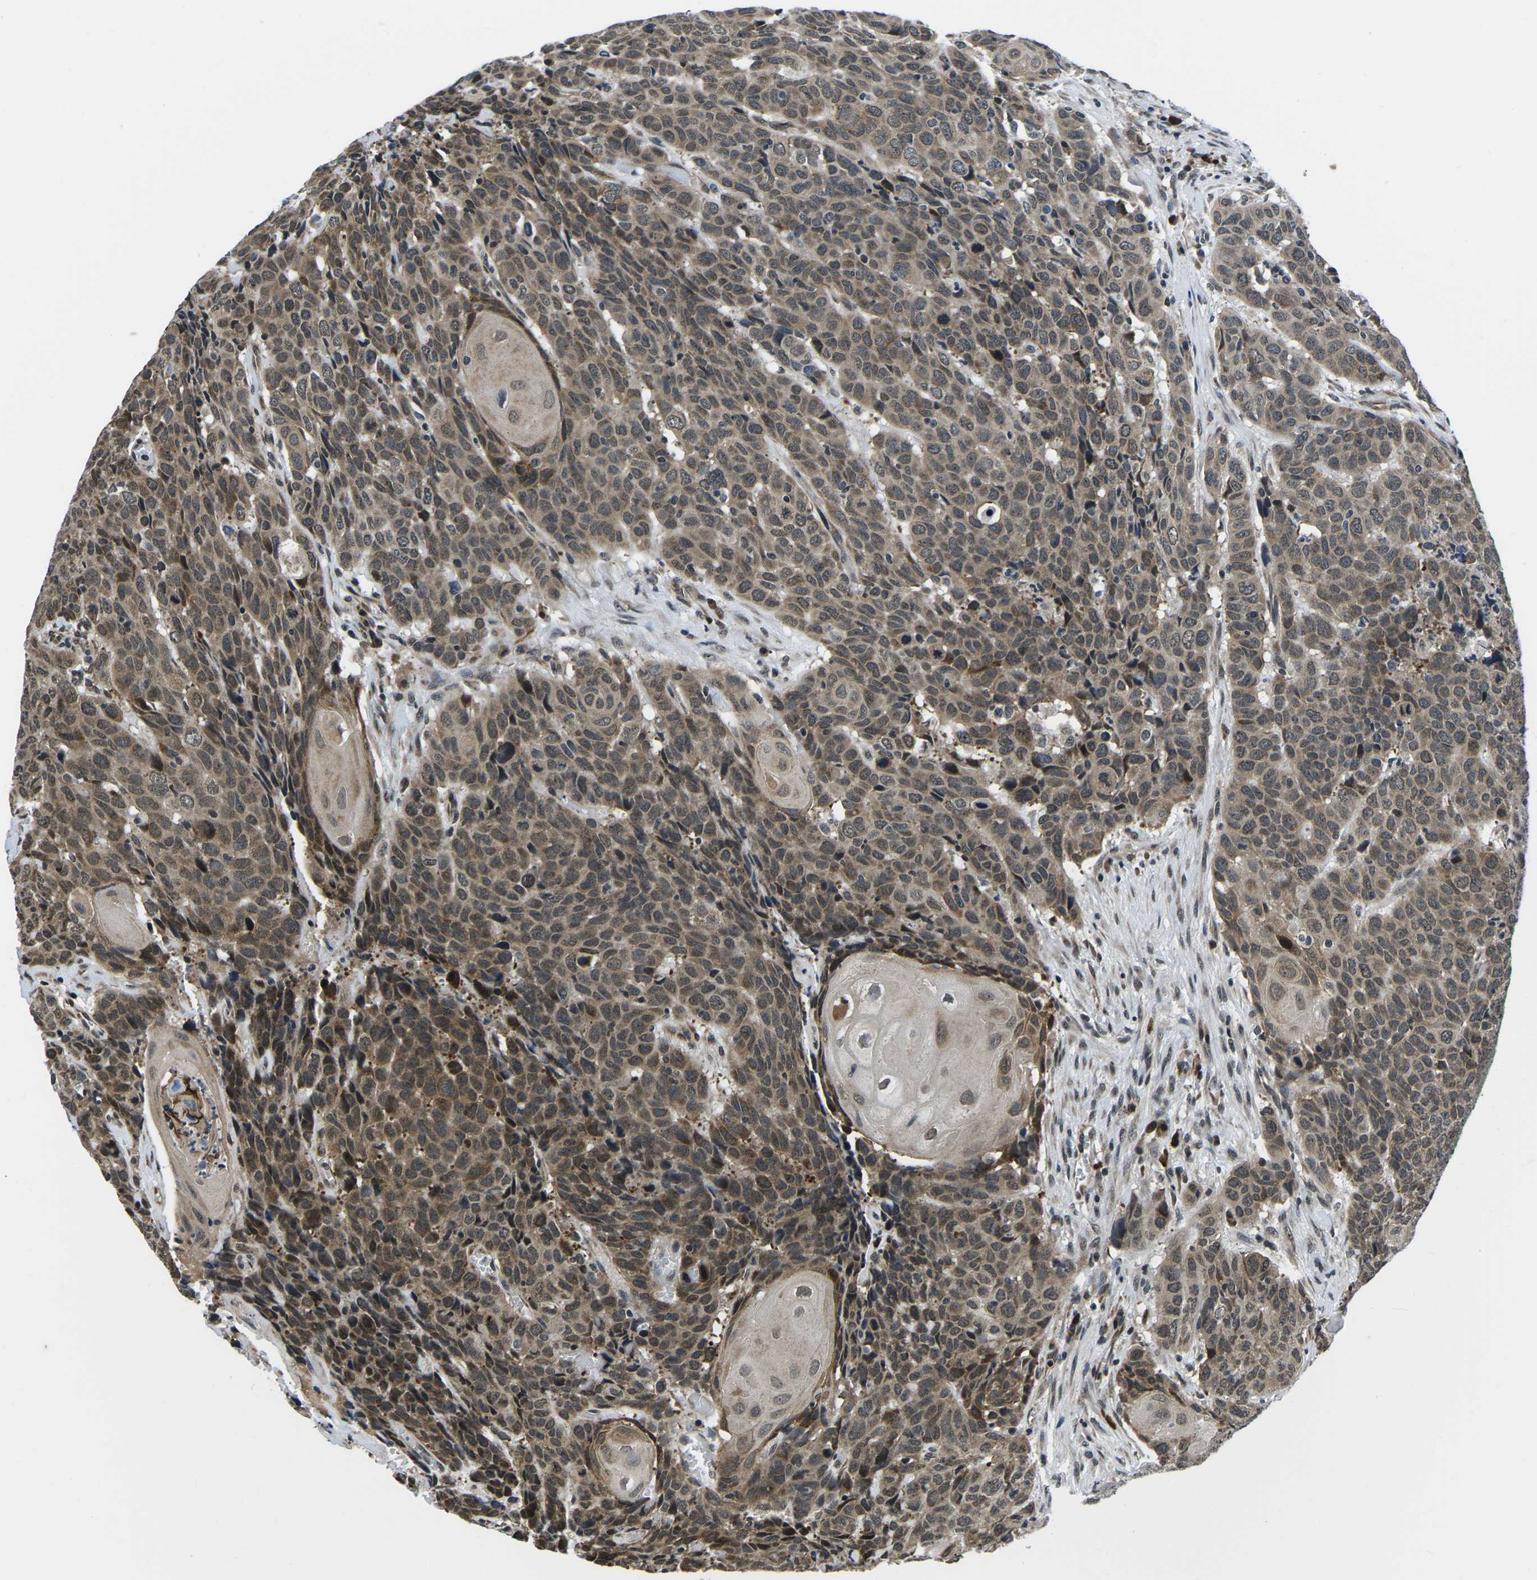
{"staining": {"intensity": "moderate", "quantity": ">75%", "location": "cytoplasmic/membranous,nuclear"}, "tissue": "head and neck cancer", "cell_type": "Tumor cells", "image_type": "cancer", "snomed": [{"axis": "morphology", "description": "Squamous cell carcinoma, NOS"}, {"axis": "topography", "description": "Head-Neck"}], "caption": "This micrograph exhibits IHC staining of human head and neck cancer (squamous cell carcinoma), with medium moderate cytoplasmic/membranous and nuclear positivity in approximately >75% of tumor cells.", "gene": "CCNE1", "patient": {"sex": "male", "age": 66}}